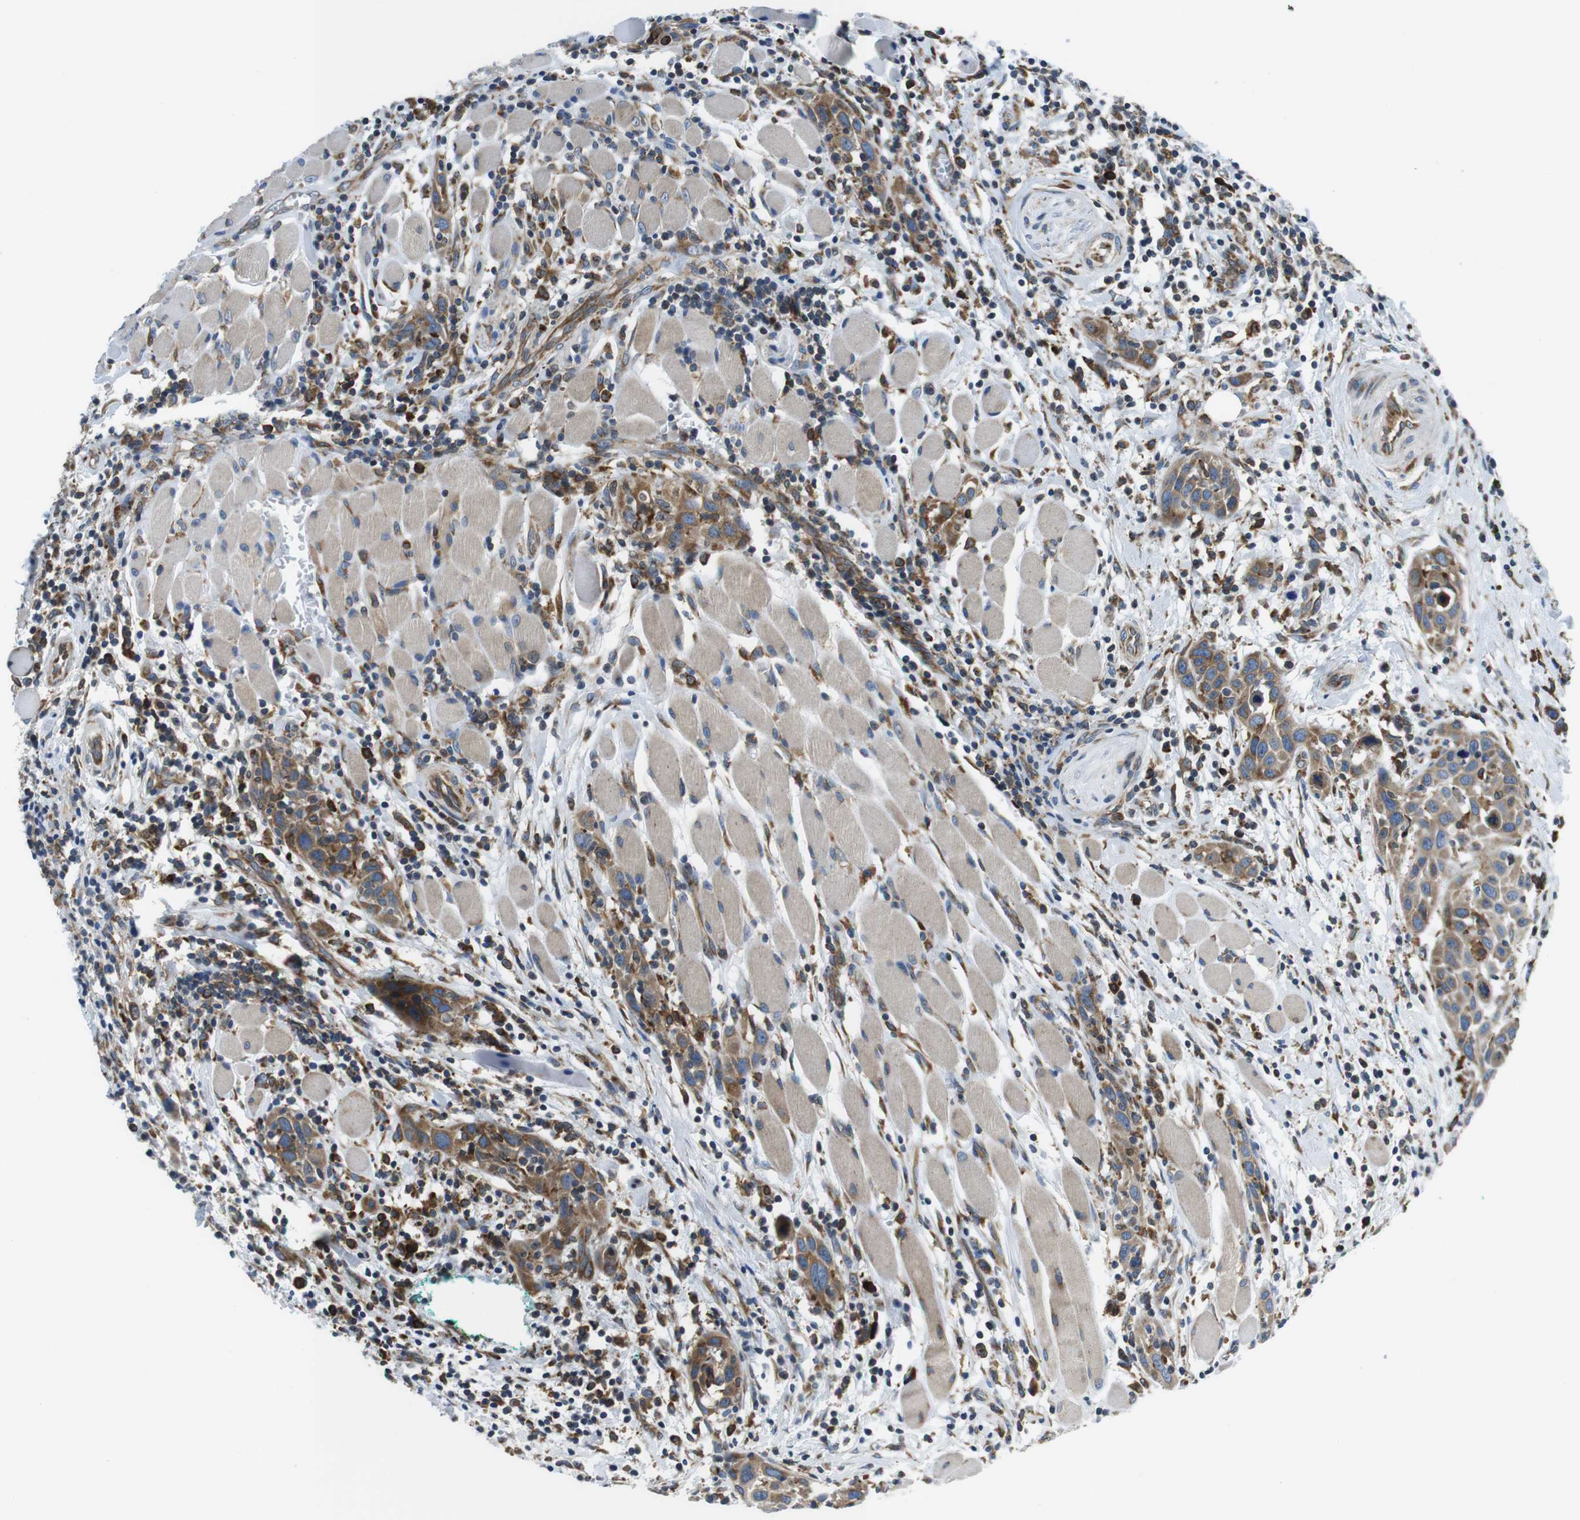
{"staining": {"intensity": "moderate", "quantity": ">75%", "location": "cytoplasmic/membranous"}, "tissue": "head and neck cancer", "cell_type": "Tumor cells", "image_type": "cancer", "snomed": [{"axis": "morphology", "description": "Squamous cell carcinoma, NOS"}, {"axis": "topography", "description": "Oral tissue"}, {"axis": "topography", "description": "Head-Neck"}], "caption": "Head and neck cancer (squamous cell carcinoma) stained for a protein (brown) exhibits moderate cytoplasmic/membranous positive positivity in approximately >75% of tumor cells.", "gene": "UGGT1", "patient": {"sex": "female", "age": 50}}